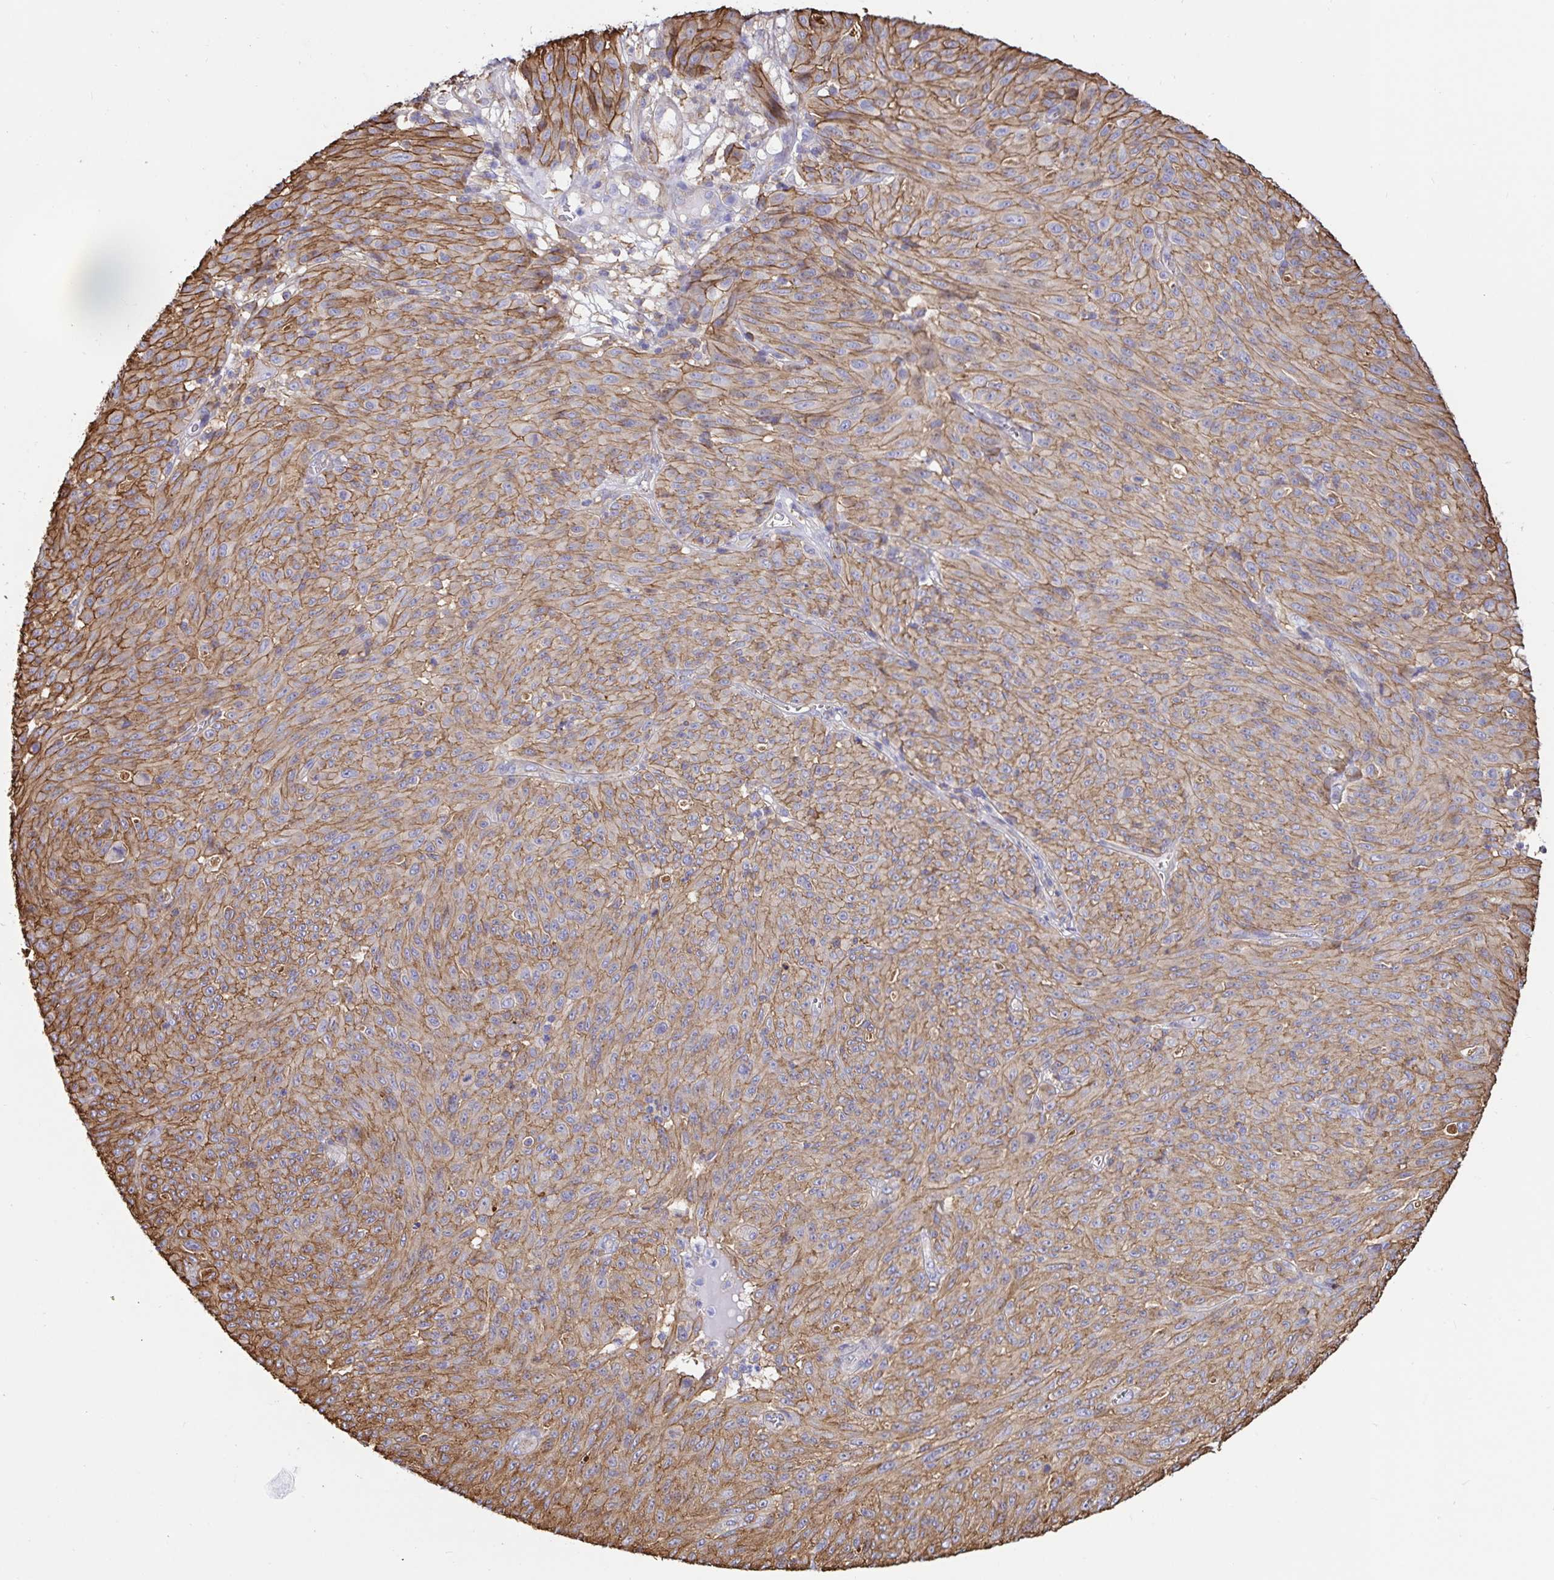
{"staining": {"intensity": "moderate", "quantity": ">75%", "location": "cytoplasmic/membranous"}, "tissue": "melanoma", "cell_type": "Tumor cells", "image_type": "cancer", "snomed": [{"axis": "morphology", "description": "Malignant melanoma, NOS"}, {"axis": "topography", "description": "Skin"}], "caption": "The micrograph exhibits a brown stain indicating the presence of a protein in the cytoplasmic/membranous of tumor cells in malignant melanoma. Immunohistochemistry (ihc) stains the protein in brown and the nuclei are stained blue.", "gene": "ANXA2", "patient": {"sex": "male", "age": 85}}